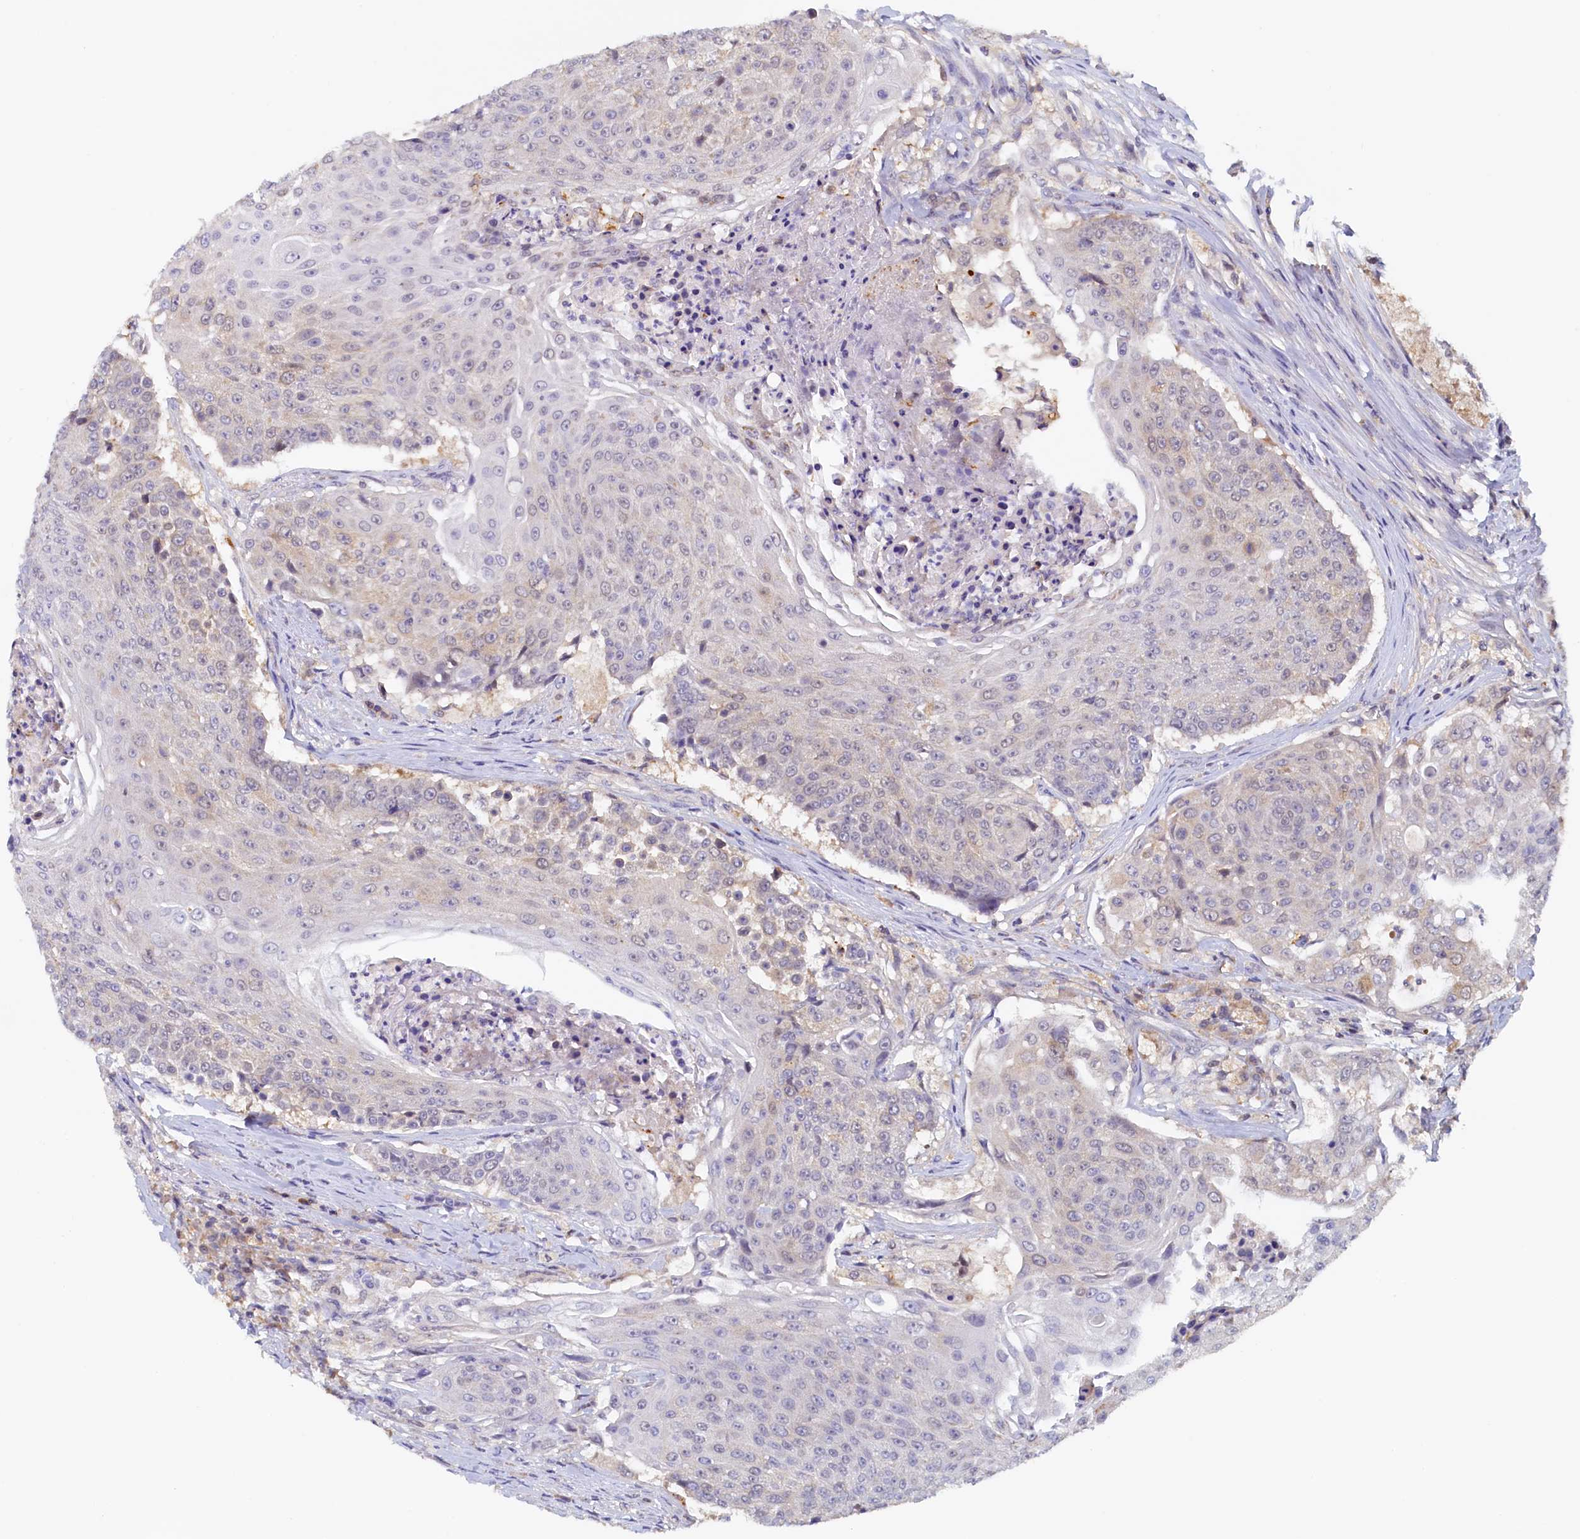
{"staining": {"intensity": "negative", "quantity": "none", "location": "none"}, "tissue": "urothelial cancer", "cell_type": "Tumor cells", "image_type": "cancer", "snomed": [{"axis": "morphology", "description": "Urothelial carcinoma, High grade"}, {"axis": "topography", "description": "Urinary bladder"}], "caption": "High magnification brightfield microscopy of urothelial carcinoma (high-grade) stained with DAB (brown) and counterstained with hematoxylin (blue): tumor cells show no significant expression.", "gene": "PAAF1", "patient": {"sex": "female", "age": 63}}